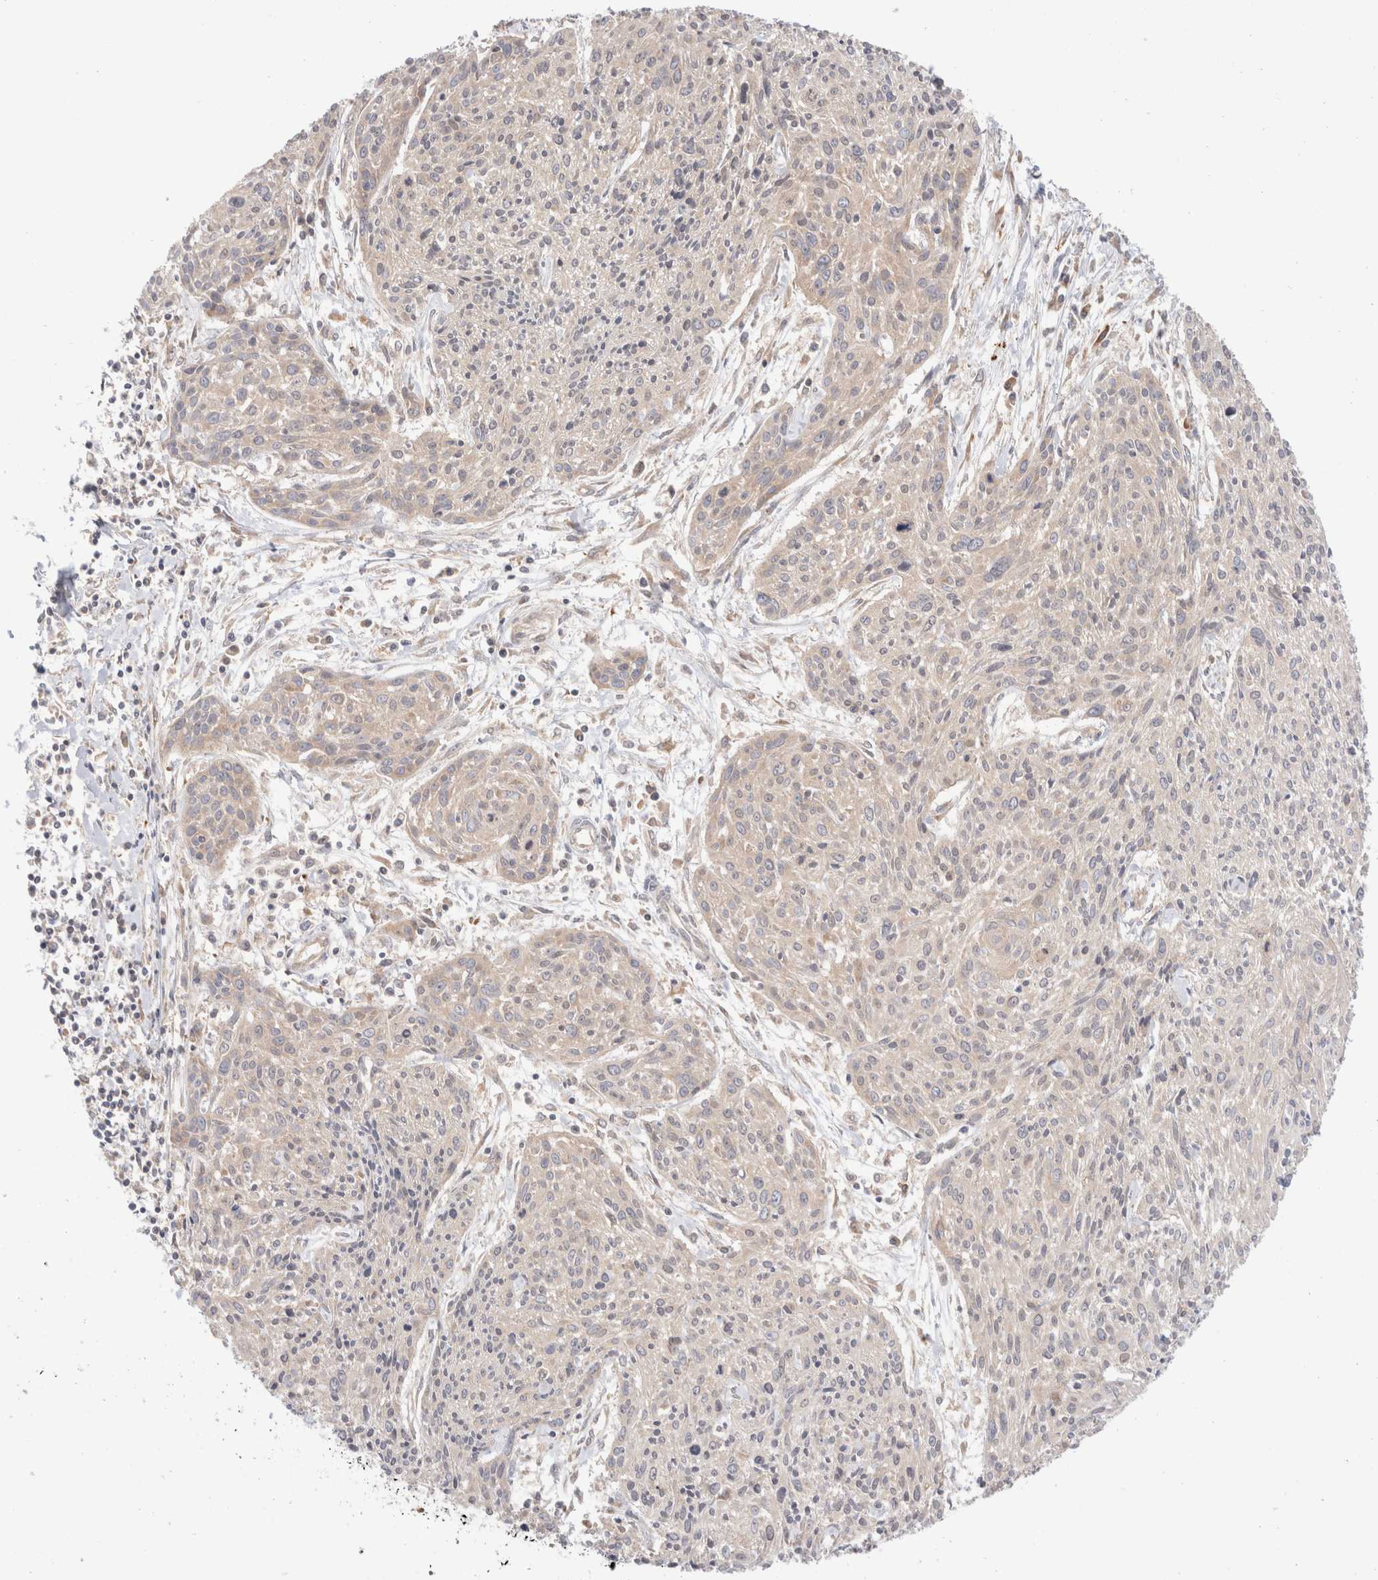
{"staining": {"intensity": "negative", "quantity": "none", "location": "none"}, "tissue": "cervical cancer", "cell_type": "Tumor cells", "image_type": "cancer", "snomed": [{"axis": "morphology", "description": "Squamous cell carcinoma, NOS"}, {"axis": "topography", "description": "Cervix"}], "caption": "Immunohistochemistry histopathology image of cervical cancer stained for a protein (brown), which displays no positivity in tumor cells.", "gene": "XKR4", "patient": {"sex": "female", "age": 51}}